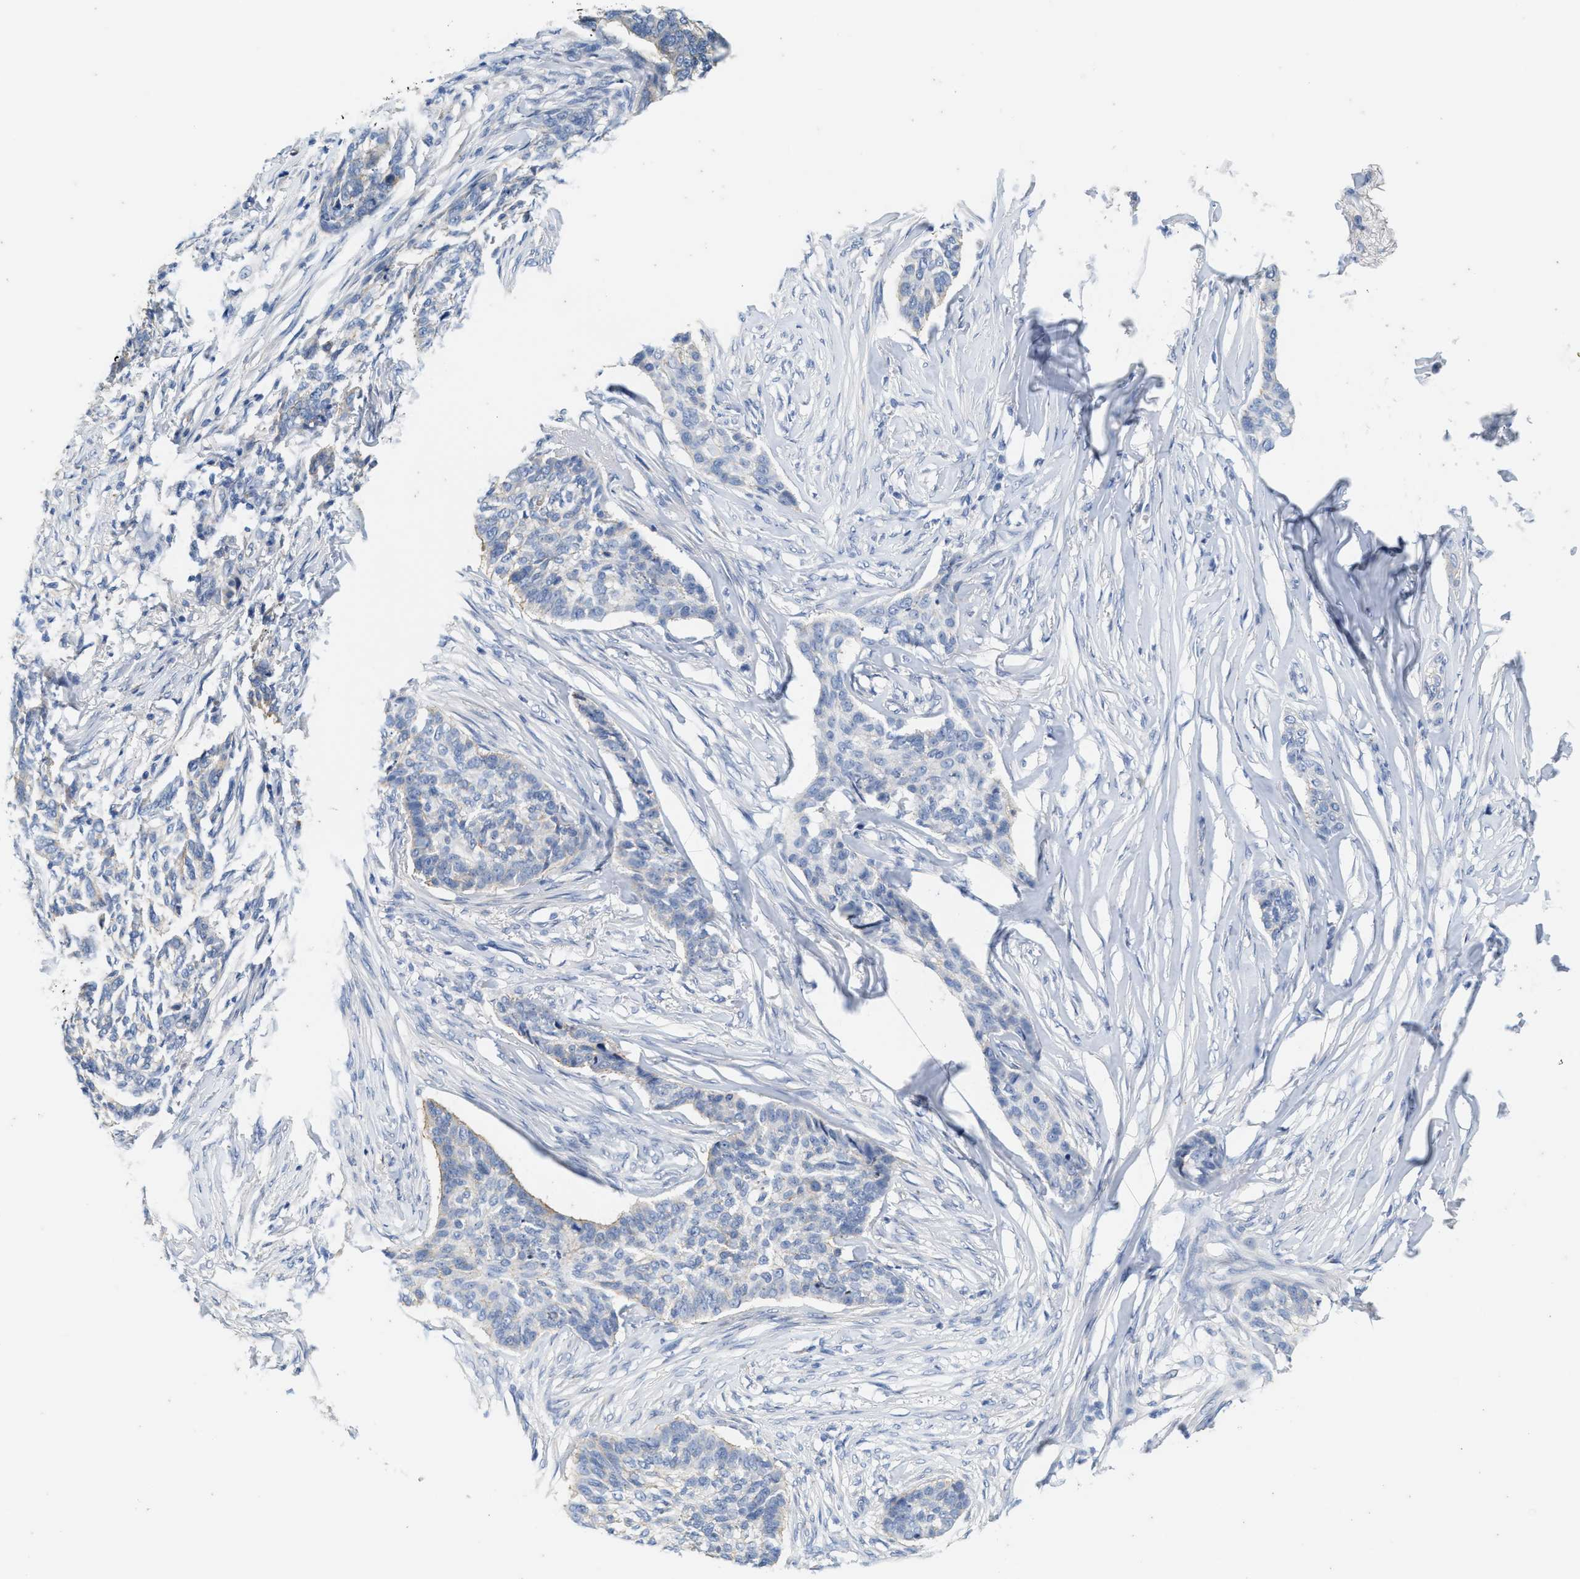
{"staining": {"intensity": "negative", "quantity": "none", "location": "none"}, "tissue": "skin cancer", "cell_type": "Tumor cells", "image_type": "cancer", "snomed": [{"axis": "morphology", "description": "Basal cell carcinoma"}, {"axis": "topography", "description": "Skin"}], "caption": "Immunohistochemistry (IHC) of human skin basal cell carcinoma shows no positivity in tumor cells.", "gene": "ABCB11", "patient": {"sex": "male", "age": 85}}